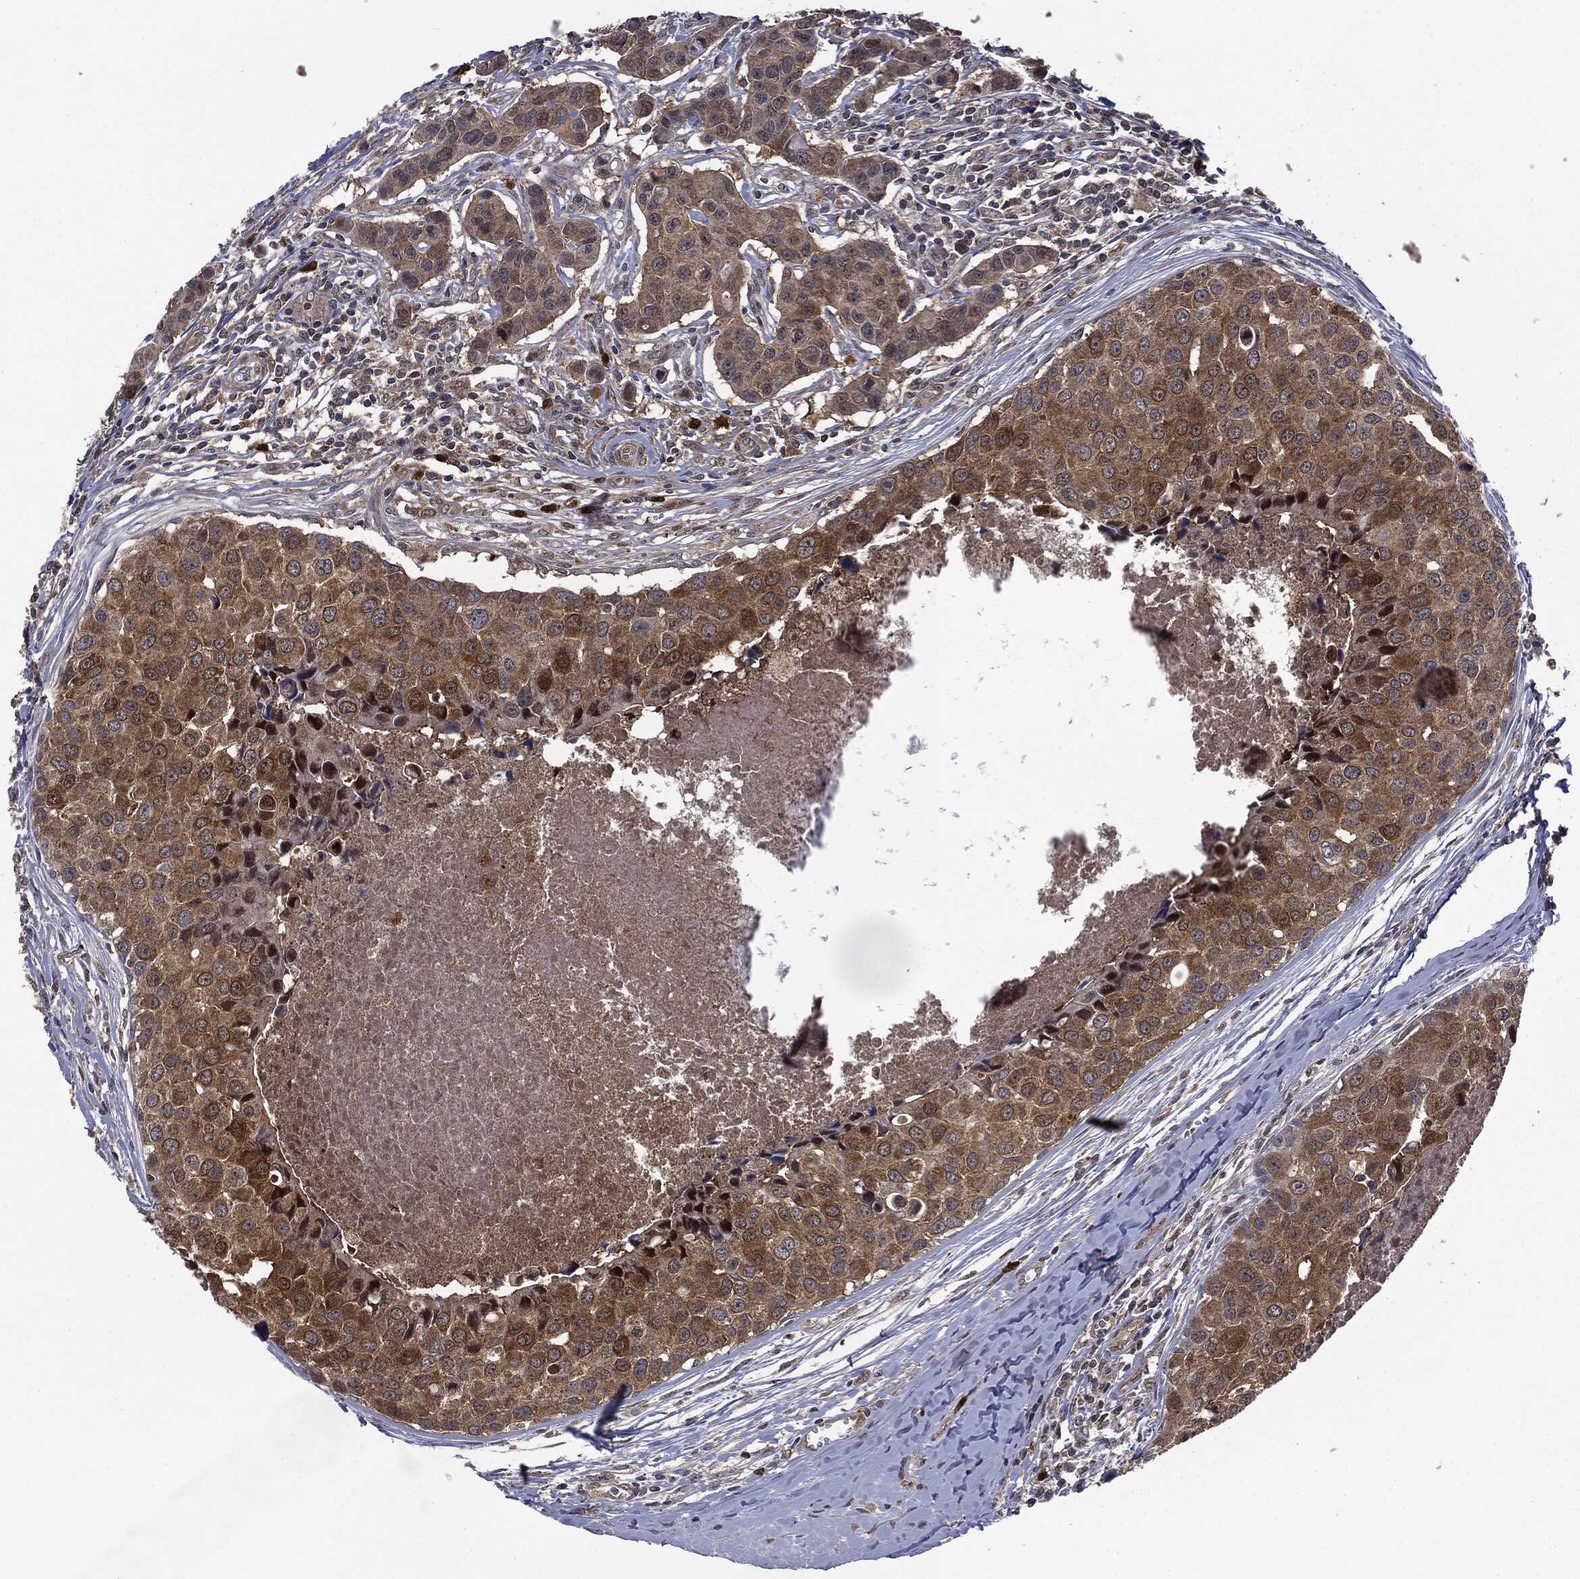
{"staining": {"intensity": "moderate", "quantity": ">75%", "location": "cytoplasmic/membranous"}, "tissue": "breast cancer", "cell_type": "Tumor cells", "image_type": "cancer", "snomed": [{"axis": "morphology", "description": "Duct carcinoma"}, {"axis": "topography", "description": "Breast"}], "caption": "IHC of human breast cancer (infiltrating ductal carcinoma) exhibits medium levels of moderate cytoplasmic/membranous expression in about >75% of tumor cells.", "gene": "GPI", "patient": {"sex": "female", "age": 24}}